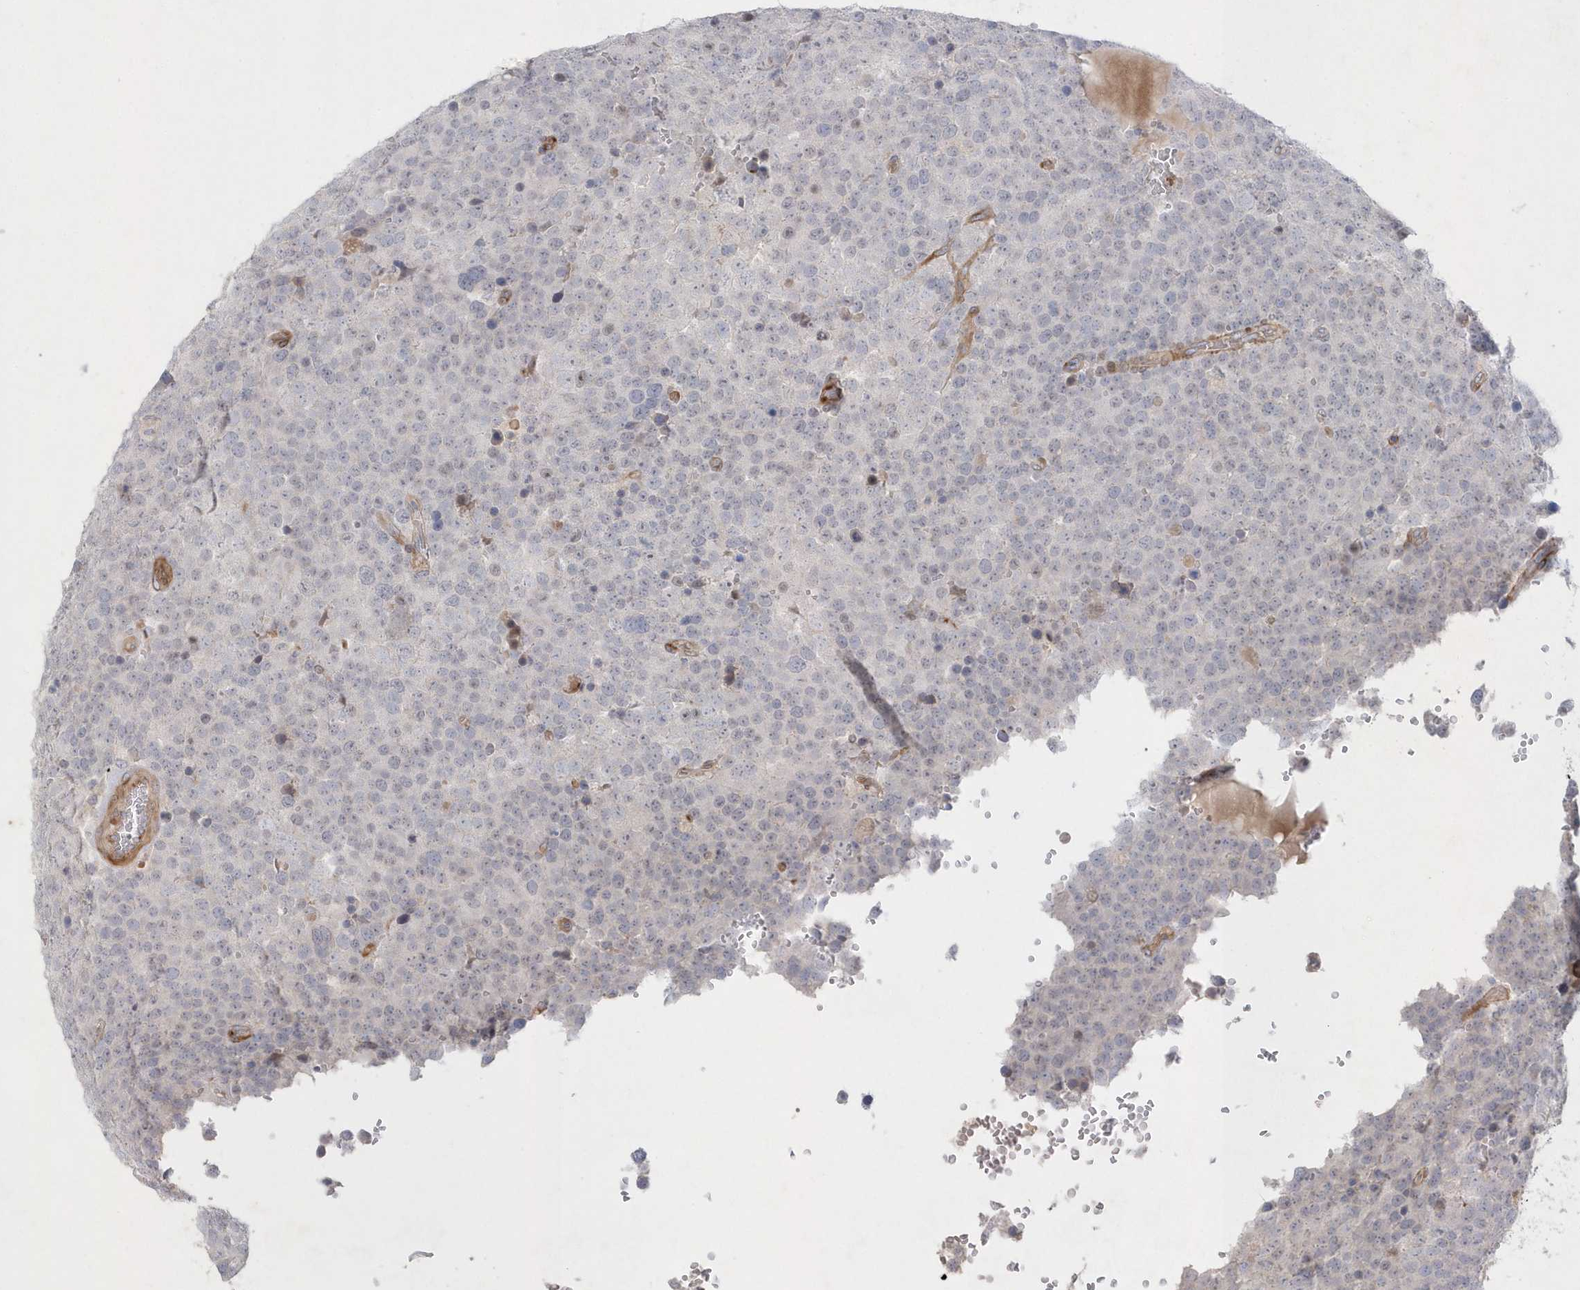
{"staining": {"intensity": "negative", "quantity": "none", "location": "none"}, "tissue": "testis cancer", "cell_type": "Tumor cells", "image_type": "cancer", "snomed": [{"axis": "morphology", "description": "Seminoma, NOS"}, {"axis": "topography", "description": "Testis"}], "caption": "Tumor cells are negative for brown protein staining in testis cancer (seminoma). (Brightfield microscopy of DAB IHC at high magnification).", "gene": "TMEM132B", "patient": {"sex": "male", "age": 71}}